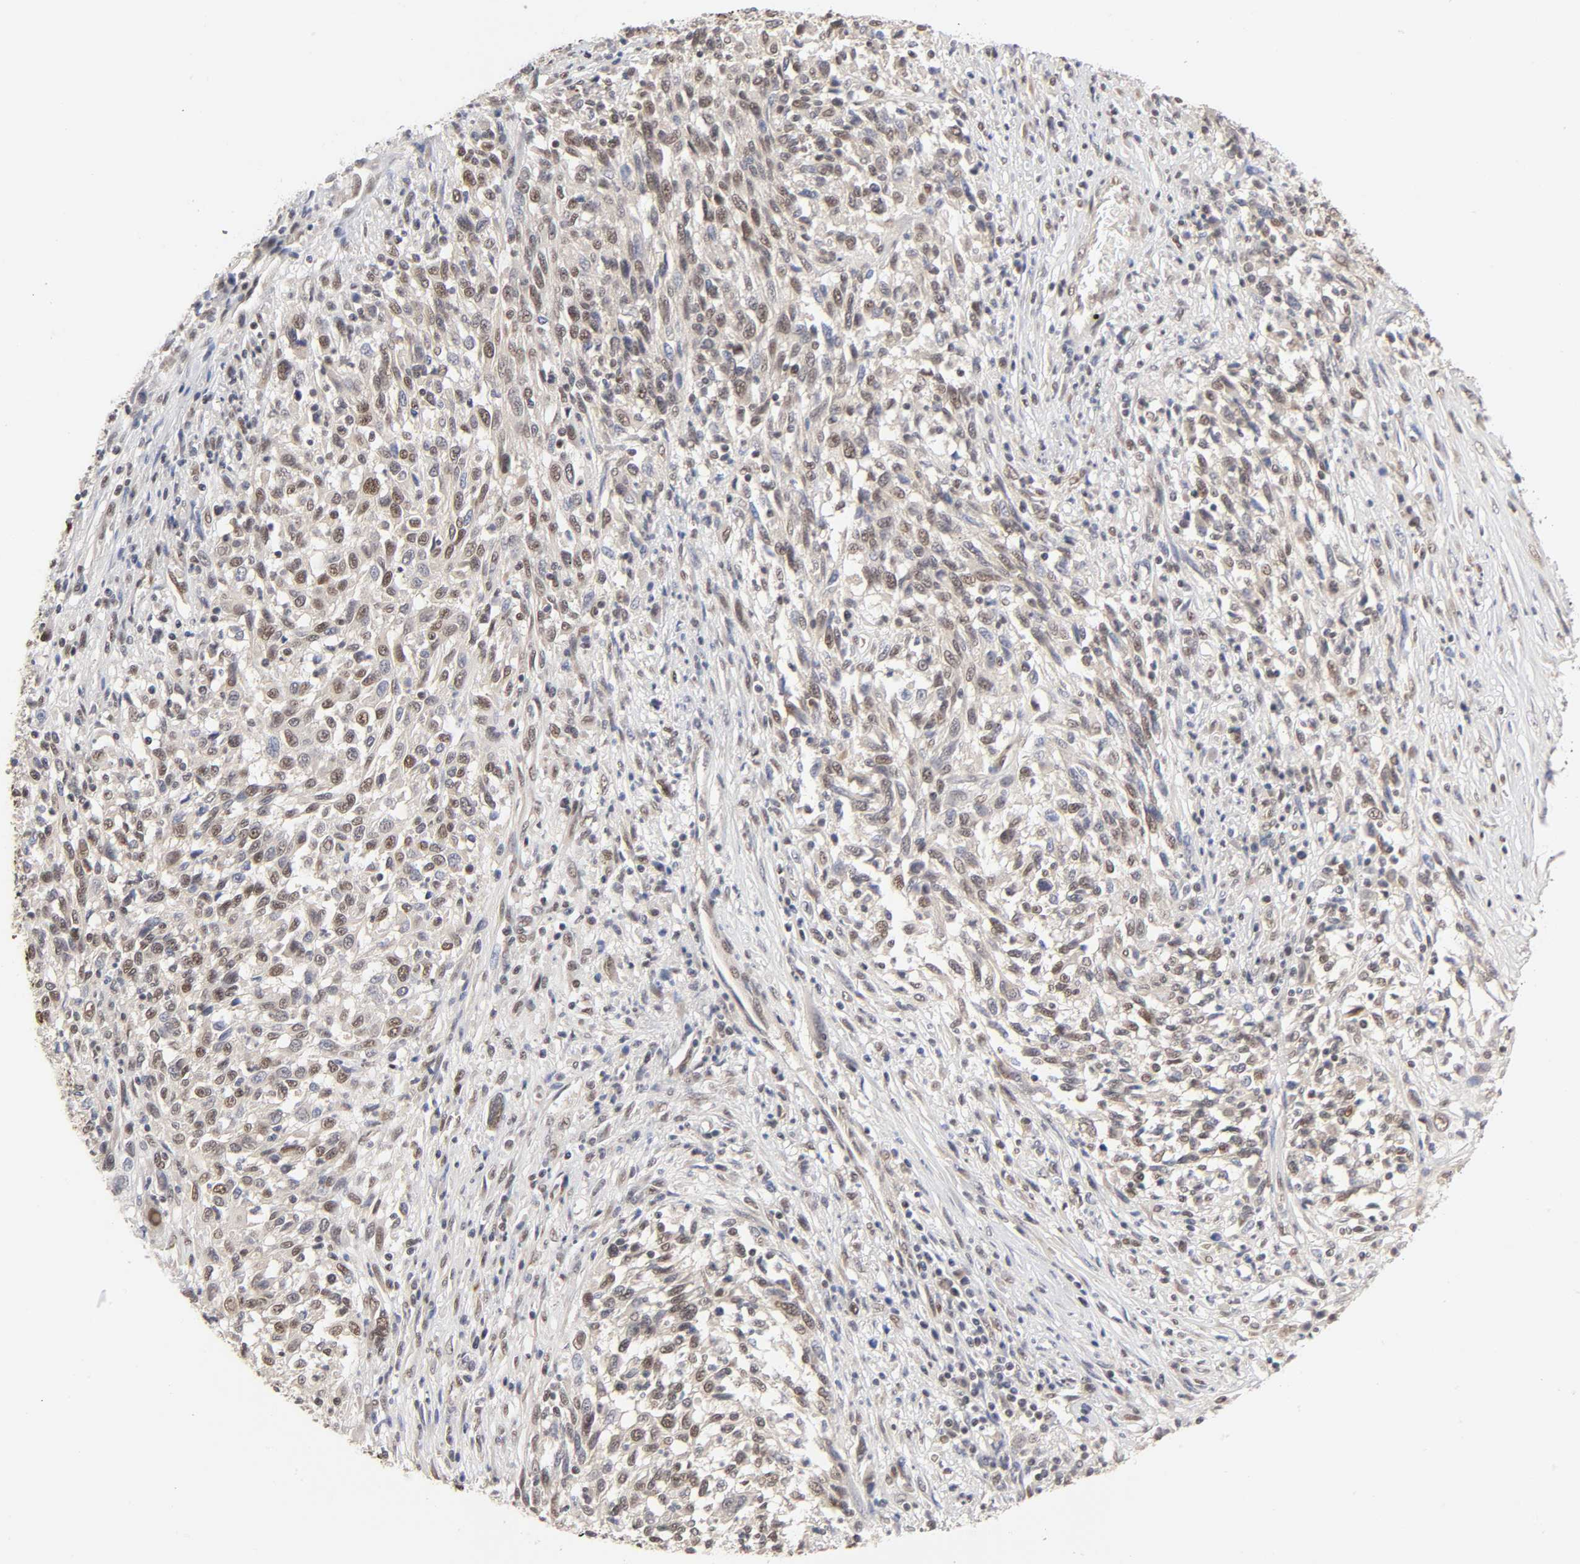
{"staining": {"intensity": "moderate", "quantity": "25%-75%", "location": "nuclear"}, "tissue": "melanoma", "cell_type": "Tumor cells", "image_type": "cancer", "snomed": [{"axis": "morphology", "description": "Malignant melanoma, Metastatic site"}, {"axis": "topography", "description": "Lymph node"}], "caption": "Moderate nuclear staining is identified in approximately 25%-75% of tumor cells in malignant melanoma (metastatic site). Immunohistochemistry stains the protein in brown and the nuclei are stained blue.", "gene": "EP300", "patient": {"sex": "male", "age": 61}}